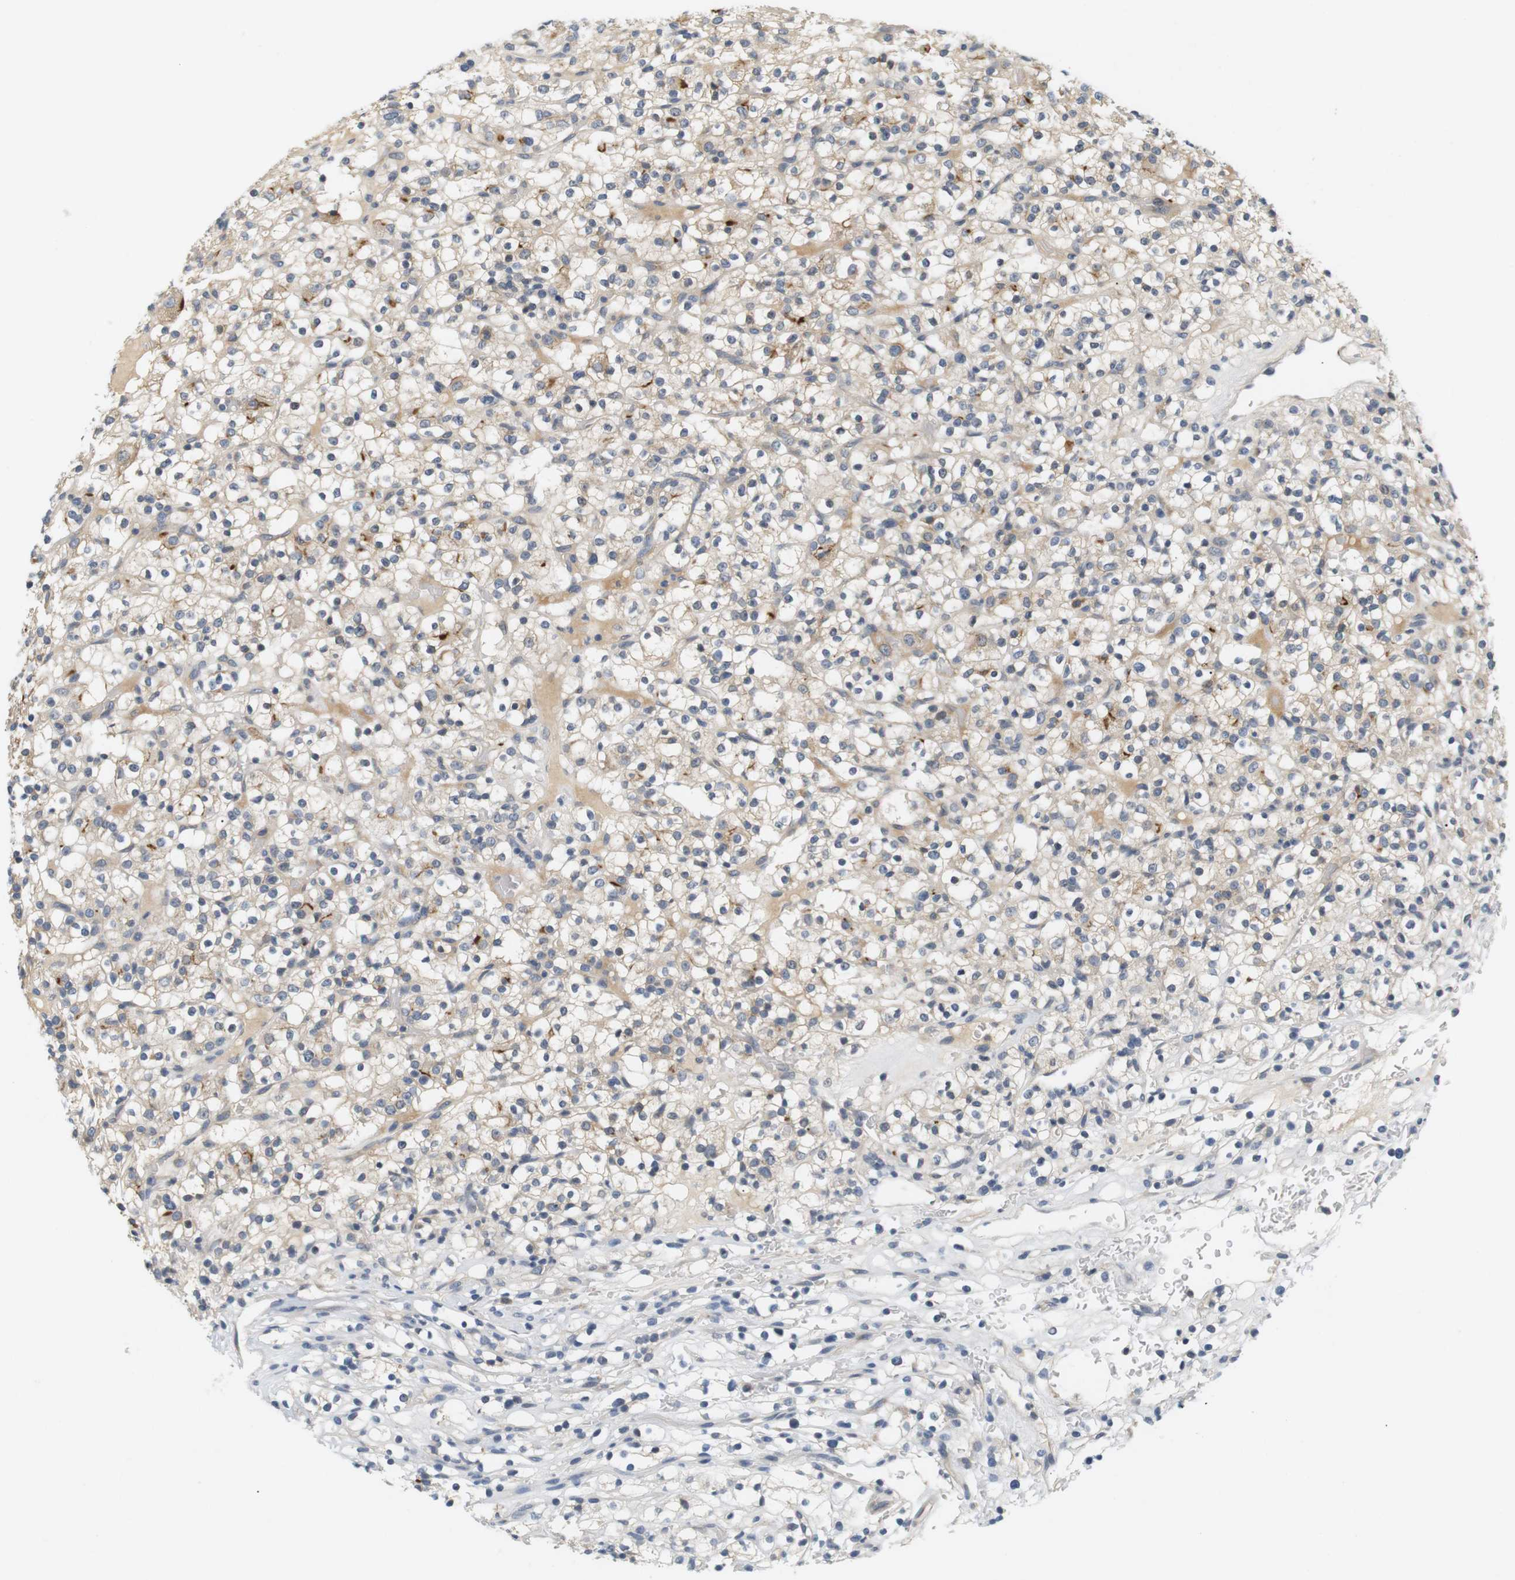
{"staining": {"intensity": "weak", "quantity": "25%-75%", "location": "cytoplasmic/membranous"}, "tissue": "renal cancer", "cell_type": "Tumor cells", "image_type": "cancer", "snomed": [{"axis": "morphology", "description": "Normal tissue, NOS"}, {"axis": "morphology", "description": "Adenocarcinoma, NOS"}, {"axis": "topography", "description": "Kidney"}], "caption": "The immunohistochemical stain labels weak cytoplasmic/membranous staining in tumor cells of renal cancer (adenocarcinoma) tissue. (brown staining indicates protein expression, while blue staining denotes nuclei).", "gene": "EVA1C", "patient": {"sex": "female", "age": 72}}